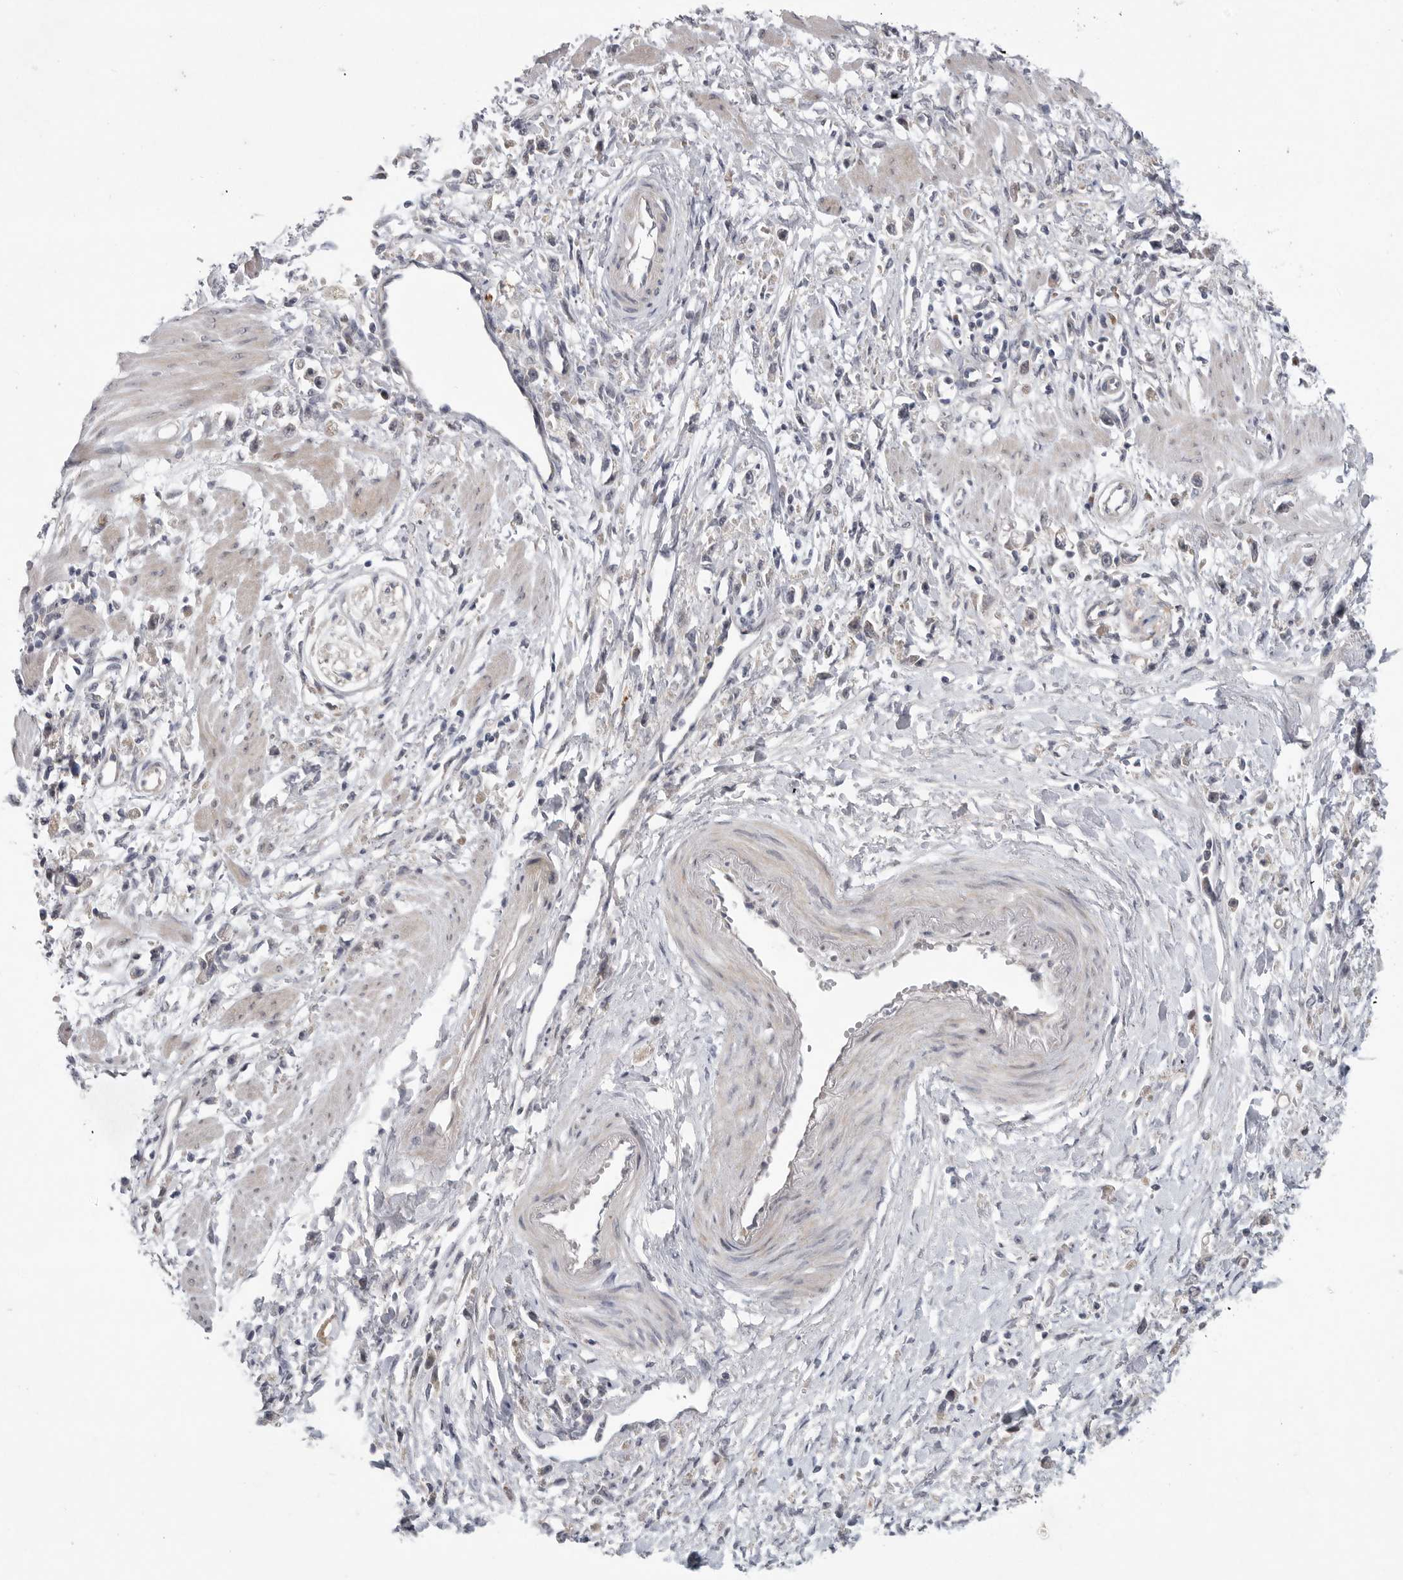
{"staining": {"intensity": "negative", "quantity": "none", "location": "none"}, "tissue": "stomach cancer", "cell_type": "Tumor cells", "image_type": "cancer", "snomed": [{"axis": "morphology", "description": "Adenocarcinoma, NOS"}, {"axis": "topography", "description": "Stomach"}], "caption": "Tumor cells are negative for protein expression in human stomach adenocarcinoma. (DAB (3,3'-diaminobenzidine) IHC with hematoxylin counter stain).", "gene": "FBXO43", "patient": {"sex": "female", "age": 59}}